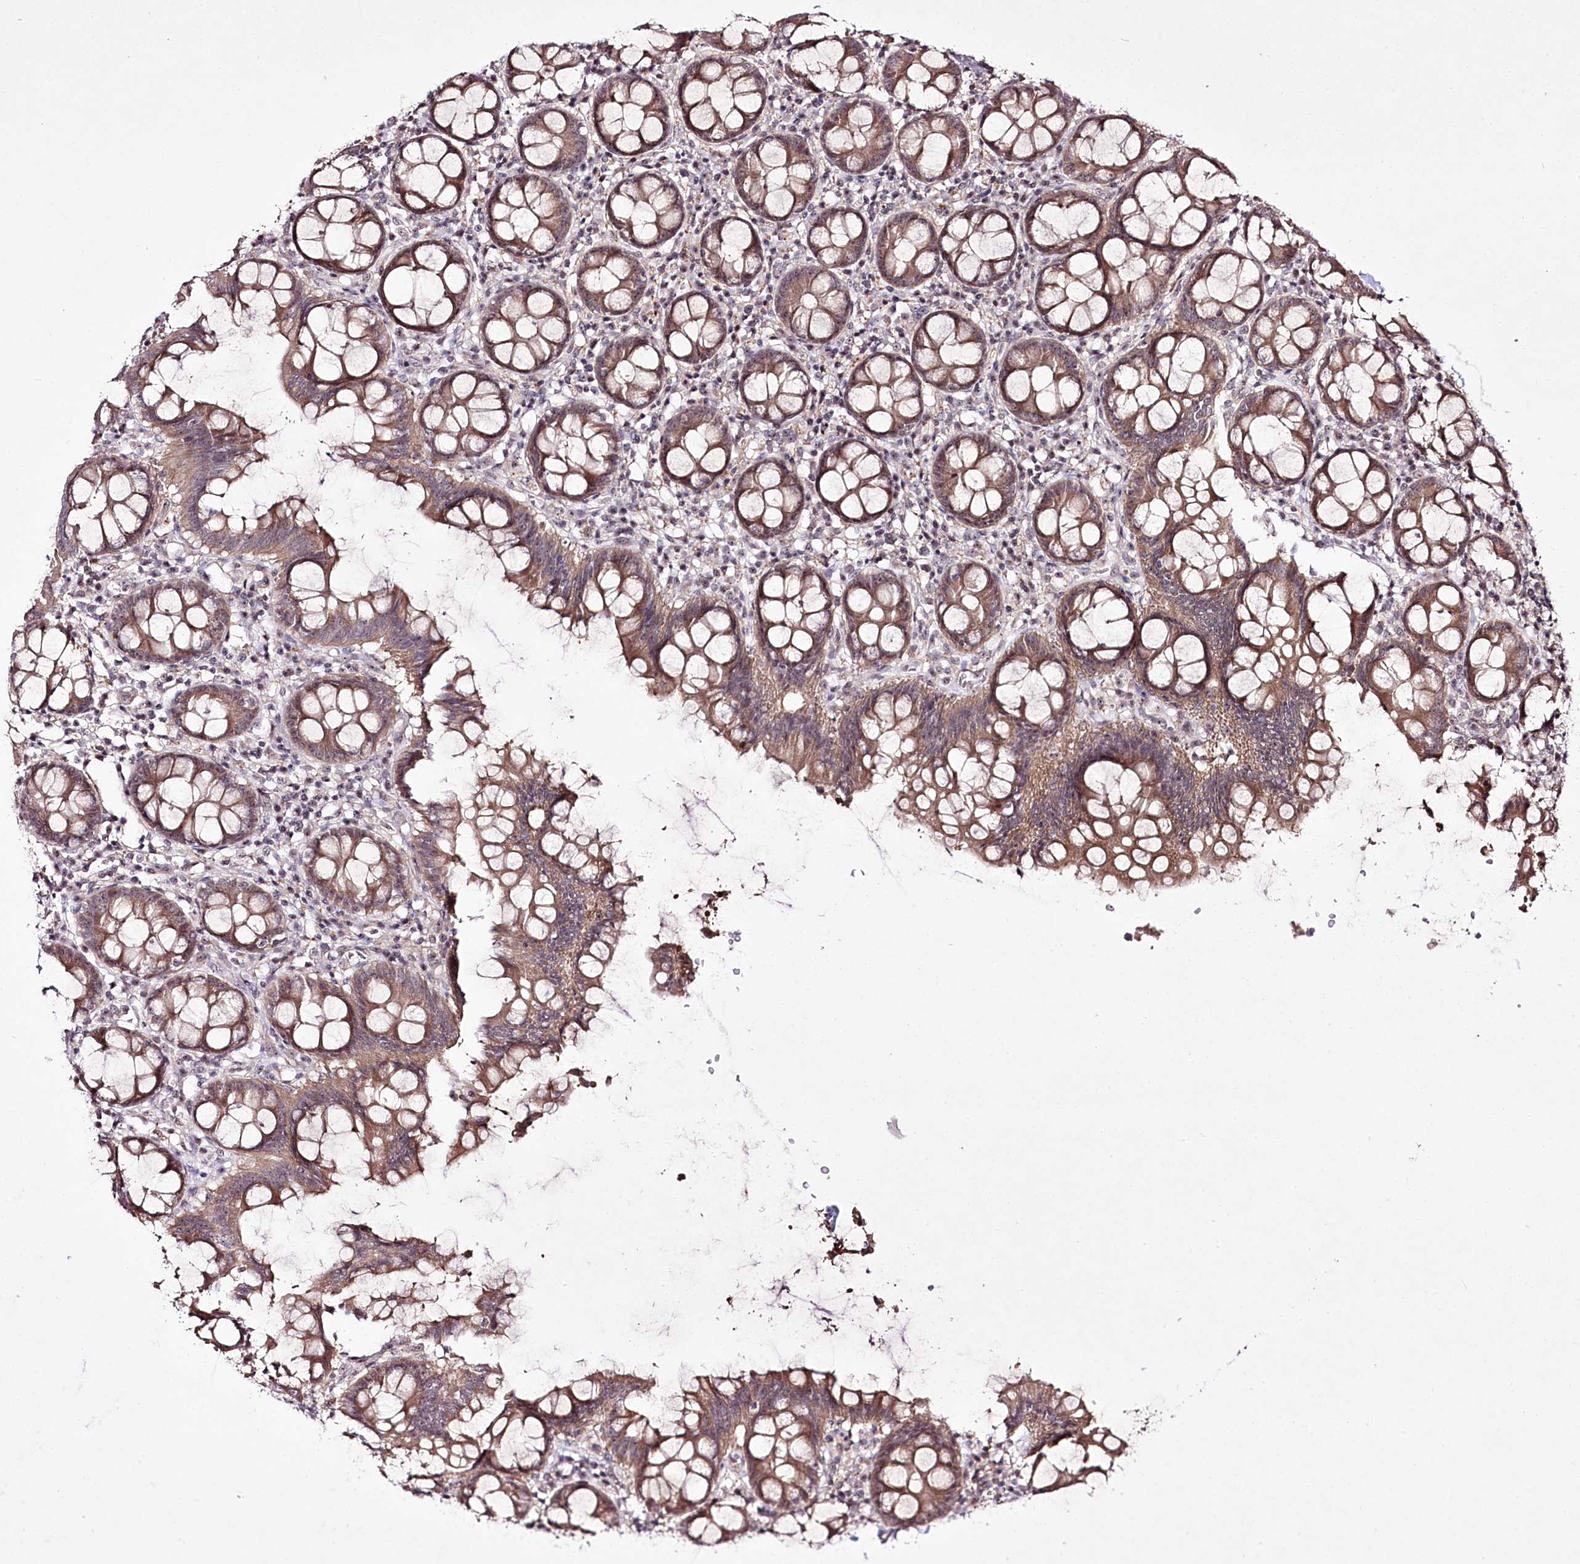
{"staining": {"intensity": "moderate", "quantity": "25%-75%", "location": "cytoplasmic/membranous,nuclear"}, "tissue": "colon", "cell_type": "Endothelial cells", "image_type": "normal", "snomed": [{"axis": "morphology", "description": "Normal tissue, NOS"}, {"axis": "topography", "description": "Colon"}], "caption": "This histopathology image displays immunohistochemistry (IHC) staining of normal human colon, with medium moderate cytoplasmic/membranous,nuclear expression in about 25%-75% of endothelial cells.", "gene": "CCDC59", "patient": {"sex": "female", "age": 79}}